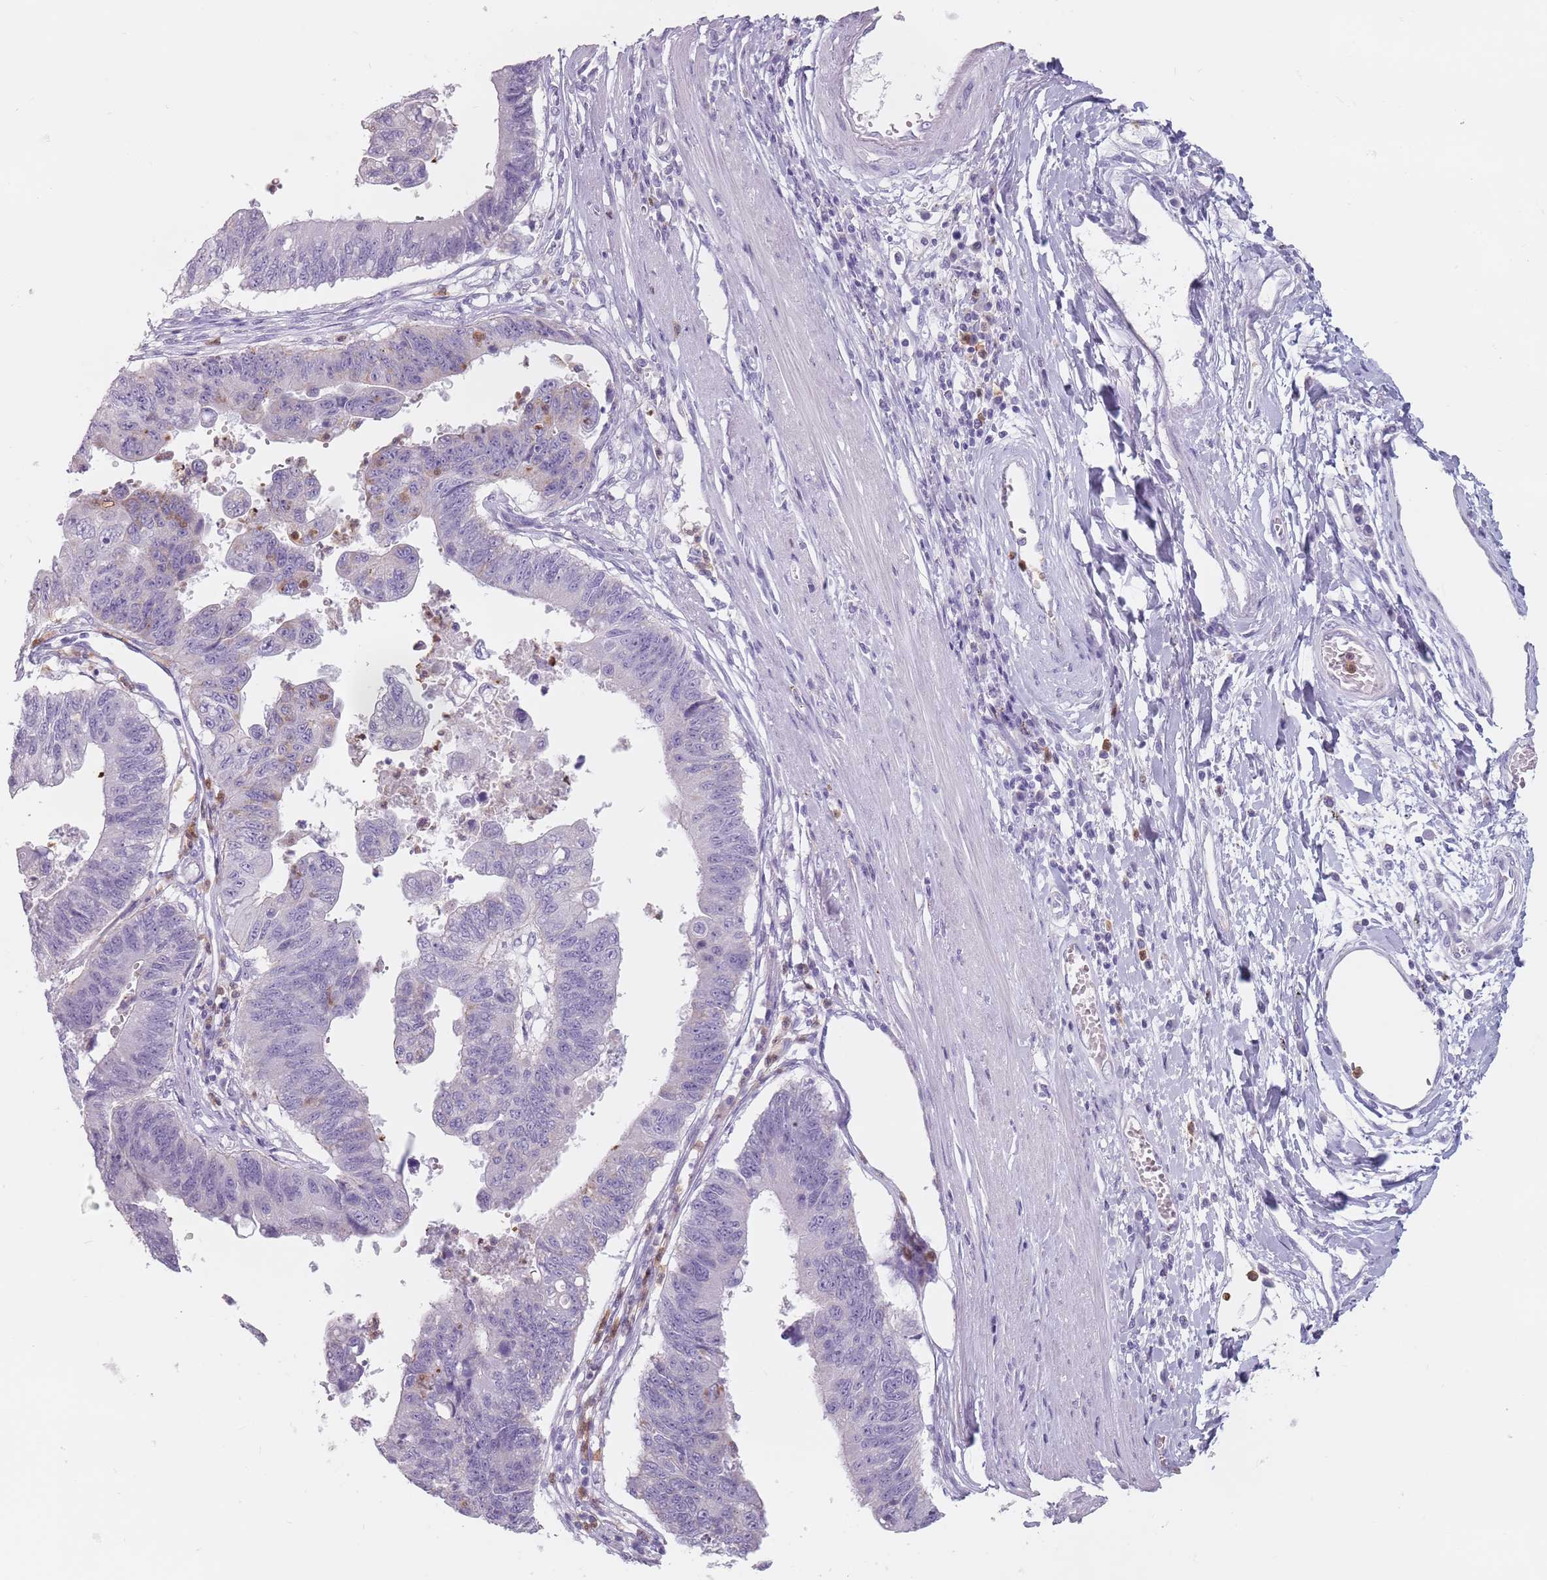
{"staining": {"intensity": "negative", "quantity": "none", "location": "none"}, "tissue": "stomach cancer", "cell_type": "Tumor cells", "image_type": "cancer", "snomed": [{"axis": "morphology", "description": "Adenocarcinoma, NOS"}, {"axis": "topography", "description": "Stomach"}], "caption": "This is an IHC micrograph of stomach cancer. There is no expression in tumor cells.", "gene": "ZNF584", "patient": {"sex": "male", "age": 59}}